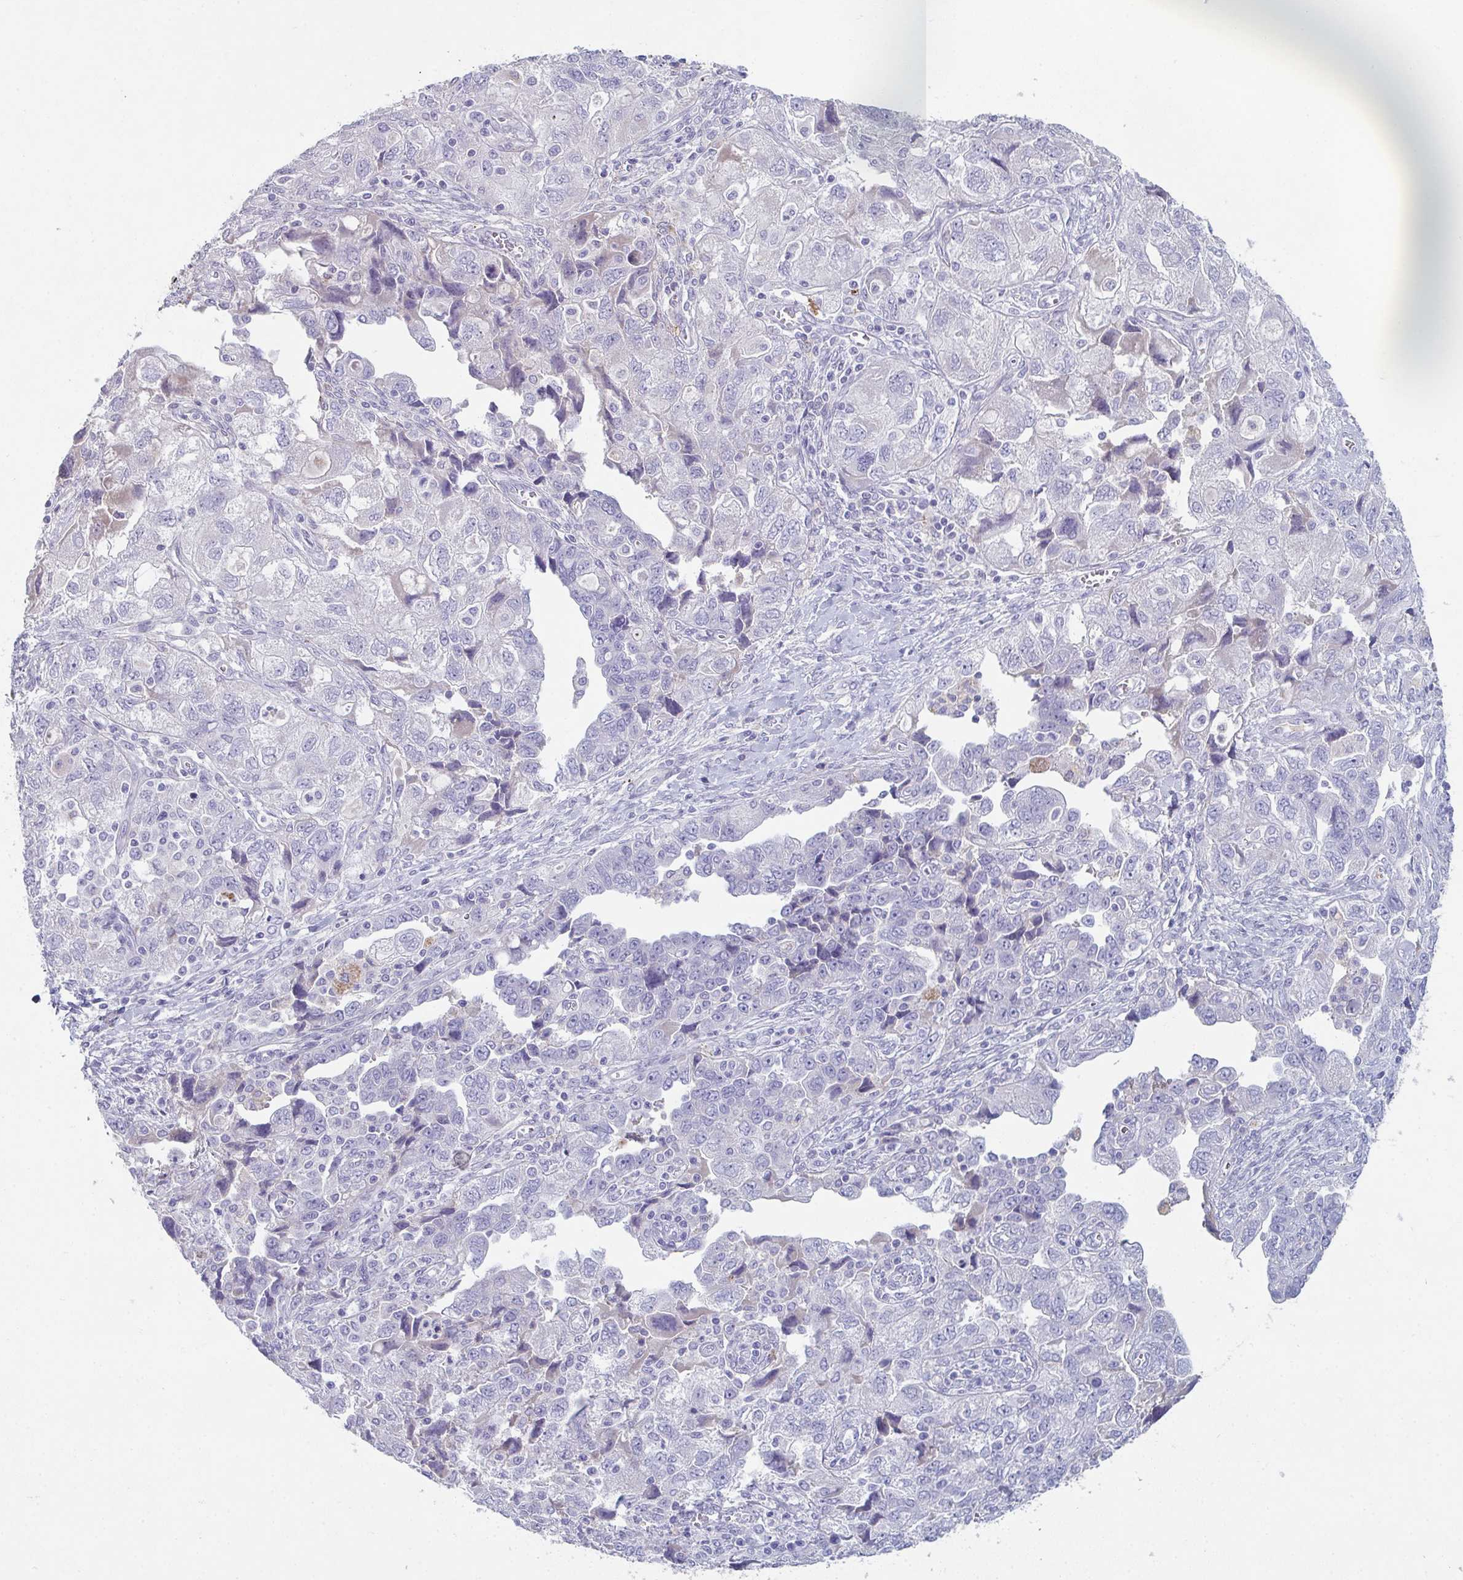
{"staining": {"intensity": "negative", "quantity": "none", "location": "none"}, "tissue": "ovarian cancer", "cell_type": "Tumor cells", "image_type": "cancer", "snomed": [{"axis": "morphology", "description": "Carcinoma, NOS"}, {"axis": "morphology", "description": "Cystadenocarcinoma, serous, NOS"}, {"axis": "topography", "description": "Ovary"}], "caption": "Tumor cells are negative for brown protein staining in ovarian cancer.", "gene": "ADAM21", "patient": {"sex": "female", "age": 69}}